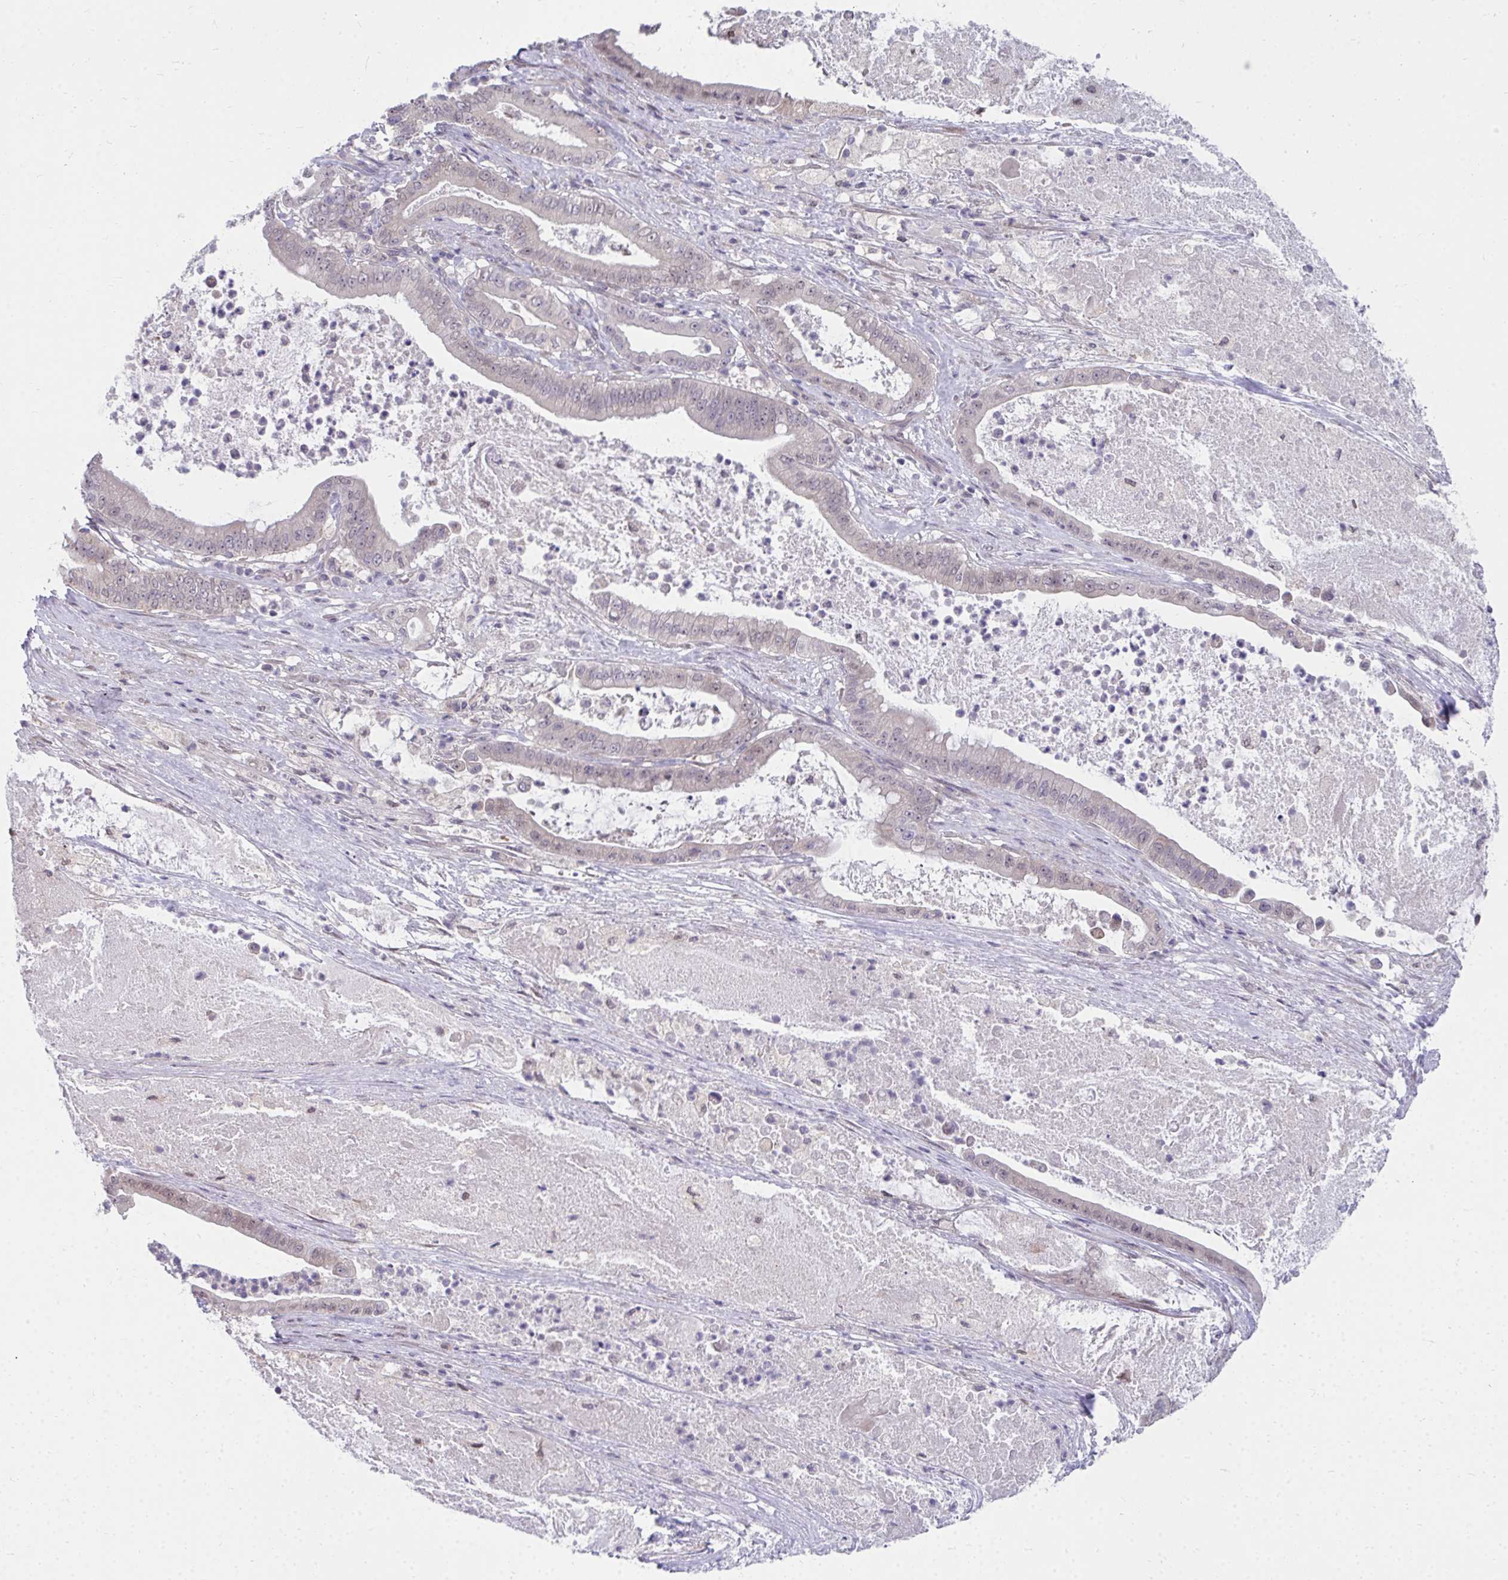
{"staining": {"intensity": "negative", "quantity": "none", "location": "none"}, "tissue": "pancreatic cancer", "cell_type": "Tumor cells", "image_type": "cancer", "snomed": [{"axis": "morphology", "description": "Adenocarcinoma, NOS"}, {"axis": "topography", "description": "Pancreas"}], "caption": "DAB (3,3'-diaminobenzidine) immunohistochemical staining of human pancreatic adenocarcinoma displays no significant expression in tumor cells.", "gene": "MROH8", "patient": {"sex": "male", "age": 71}}